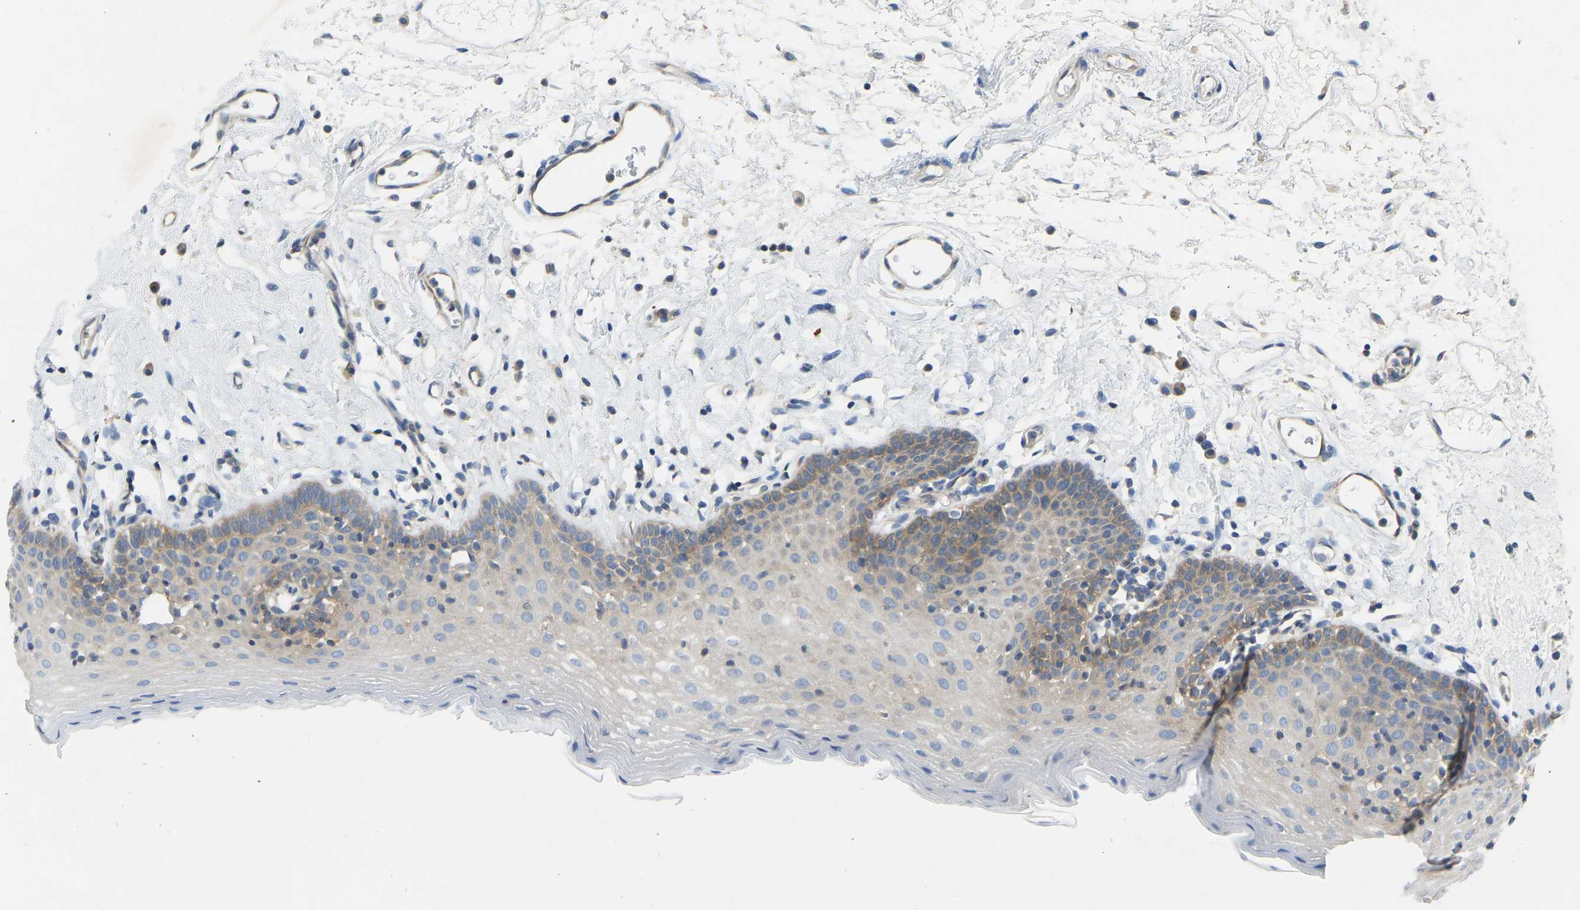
{"staining": {"intensity": "moderate", "quantity": "<25%", "location": "cytoplasmic/membranous"}, "tissue": "oral mucosa", "cell_type": "Squamous epithelial cells", "image_type": "normal", "snomed": [{"axis": "morphology", "description": "Normal tissue, NOS"}, {"axis": "topography", "description": "Oral tissue"}], "caption": "Oral mucosa stained with immunohistochemistry (IHC) demonstrates moderate cytoplasmic/membranous positivity in about <25% of squamous epithelial cells. (DAB (3,3'-diaminobenzidine) IHC, brown staining for protein, blue staining for nuclei).", "gene": "PPP3CA", "patient": {"sex": "male", "age": 66}}